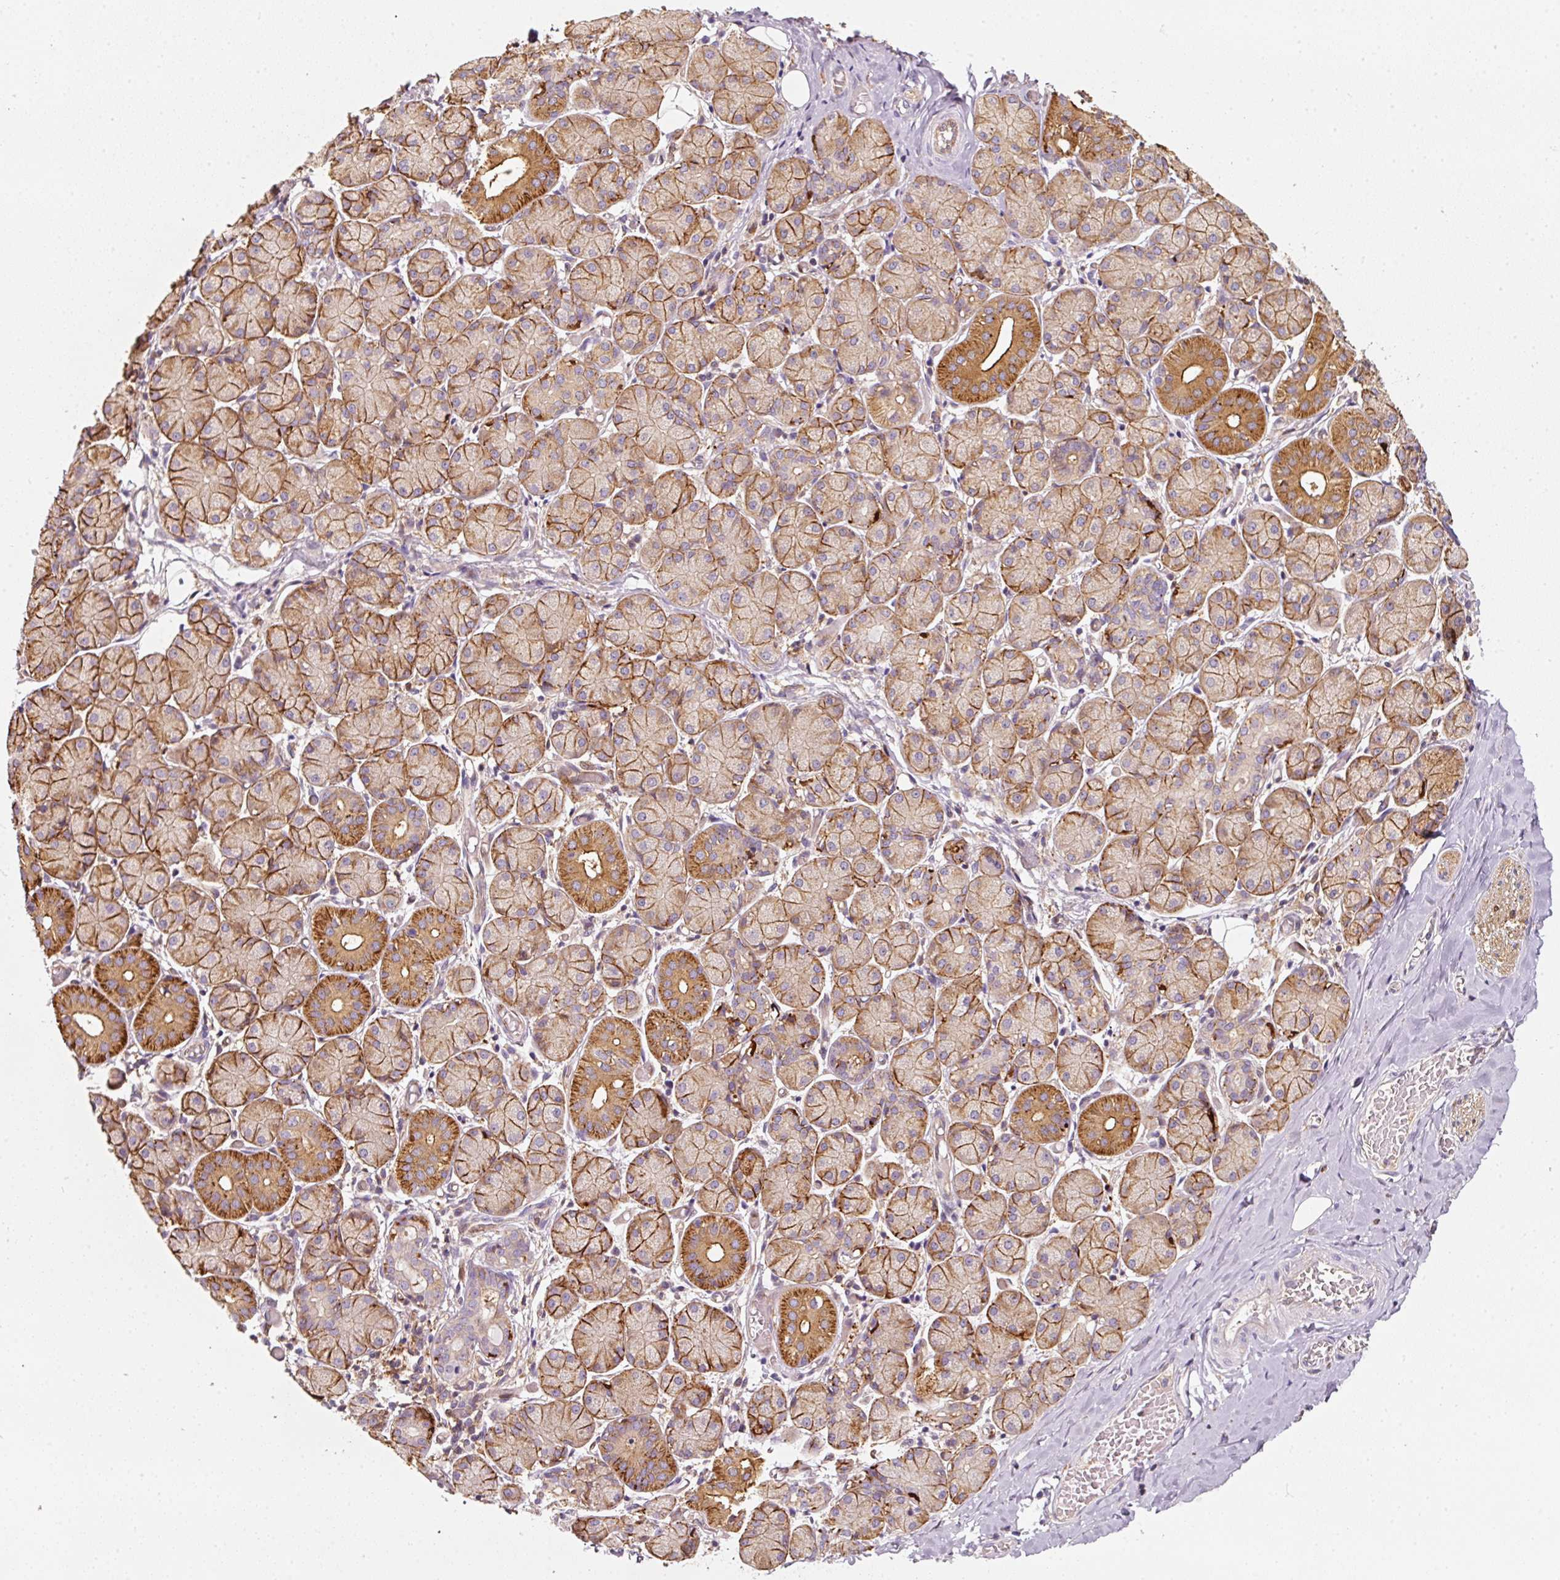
{"staining": {"intensity": "negative", "quantity": "none", "location": "none"}, "tissue": "adipose tissue", "cell_type": "Adipocytes", "image_type": "normal", "snomed": [{"axis": "morphology", "description": "Normal tissue, NOS"}, {"axis": "topography", "description": "Salivary gland"}, {"axis": "topography", "description": "Peripheral nerve tissue"}], "caption": "Micrograph shows no significant protein staining in adipocytes of normal adipose tissue.", "gene": "IQGAP2", "patient": {"sex": "female", "age": 24}}